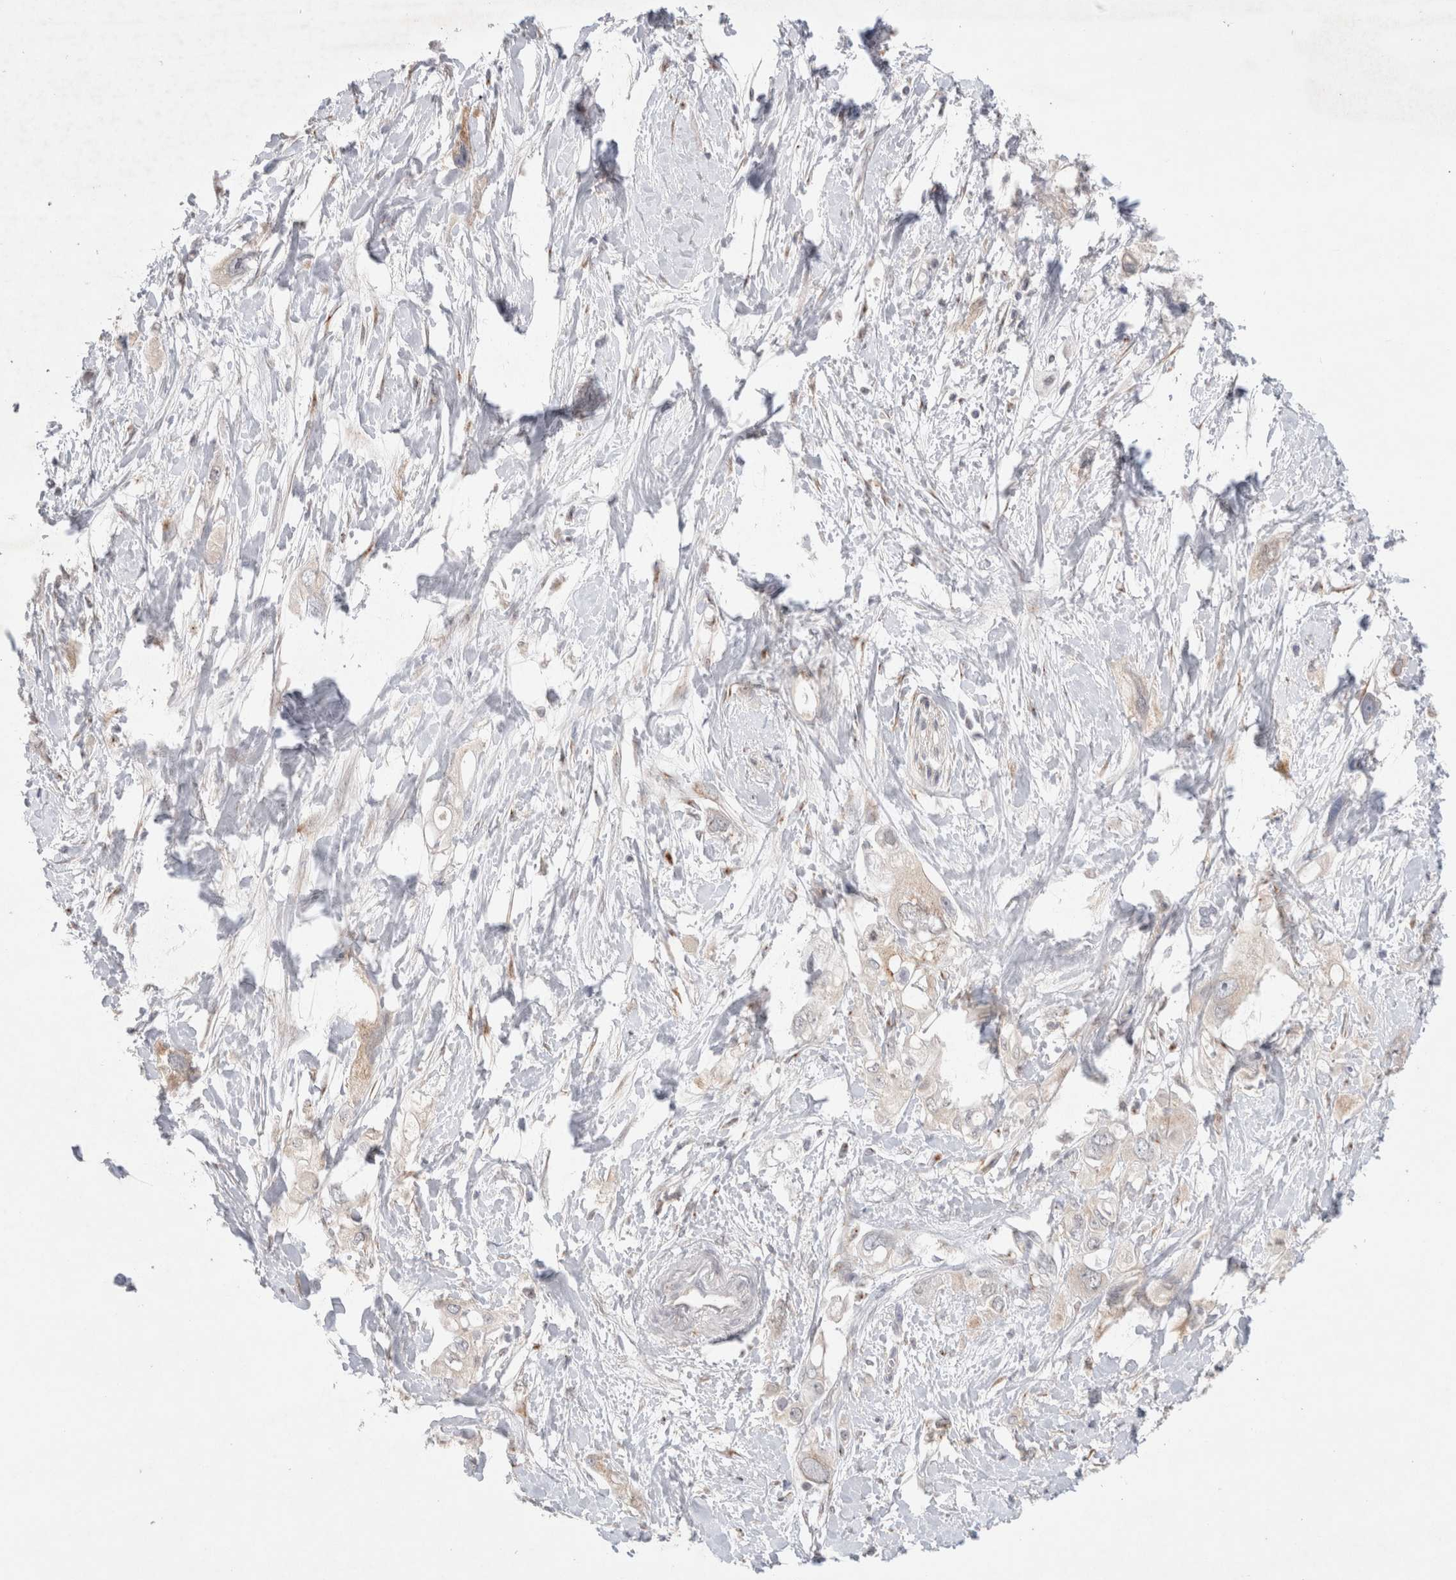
{"staining": {"intensity": "negative", "quantity": "none", "location": "none"}, "tissue": "pancreatic cancer", "cell_type": "Tumor cells", "image_type": "cancer", "snomed": [{"axis": "morphology", "description": "Adenocarcinoma, NOS"}, {"axis": "topography", "description": "Pancreas"}], "caption": "Immunohistochemistry (IHC) micrograph of human adenocarcinoma (pancreatic) stained for a protein (brown), which demonstrates no positivity in tumor cells.", "gene": "BICD2", "patient": {"sex": "female", "age": 56}}